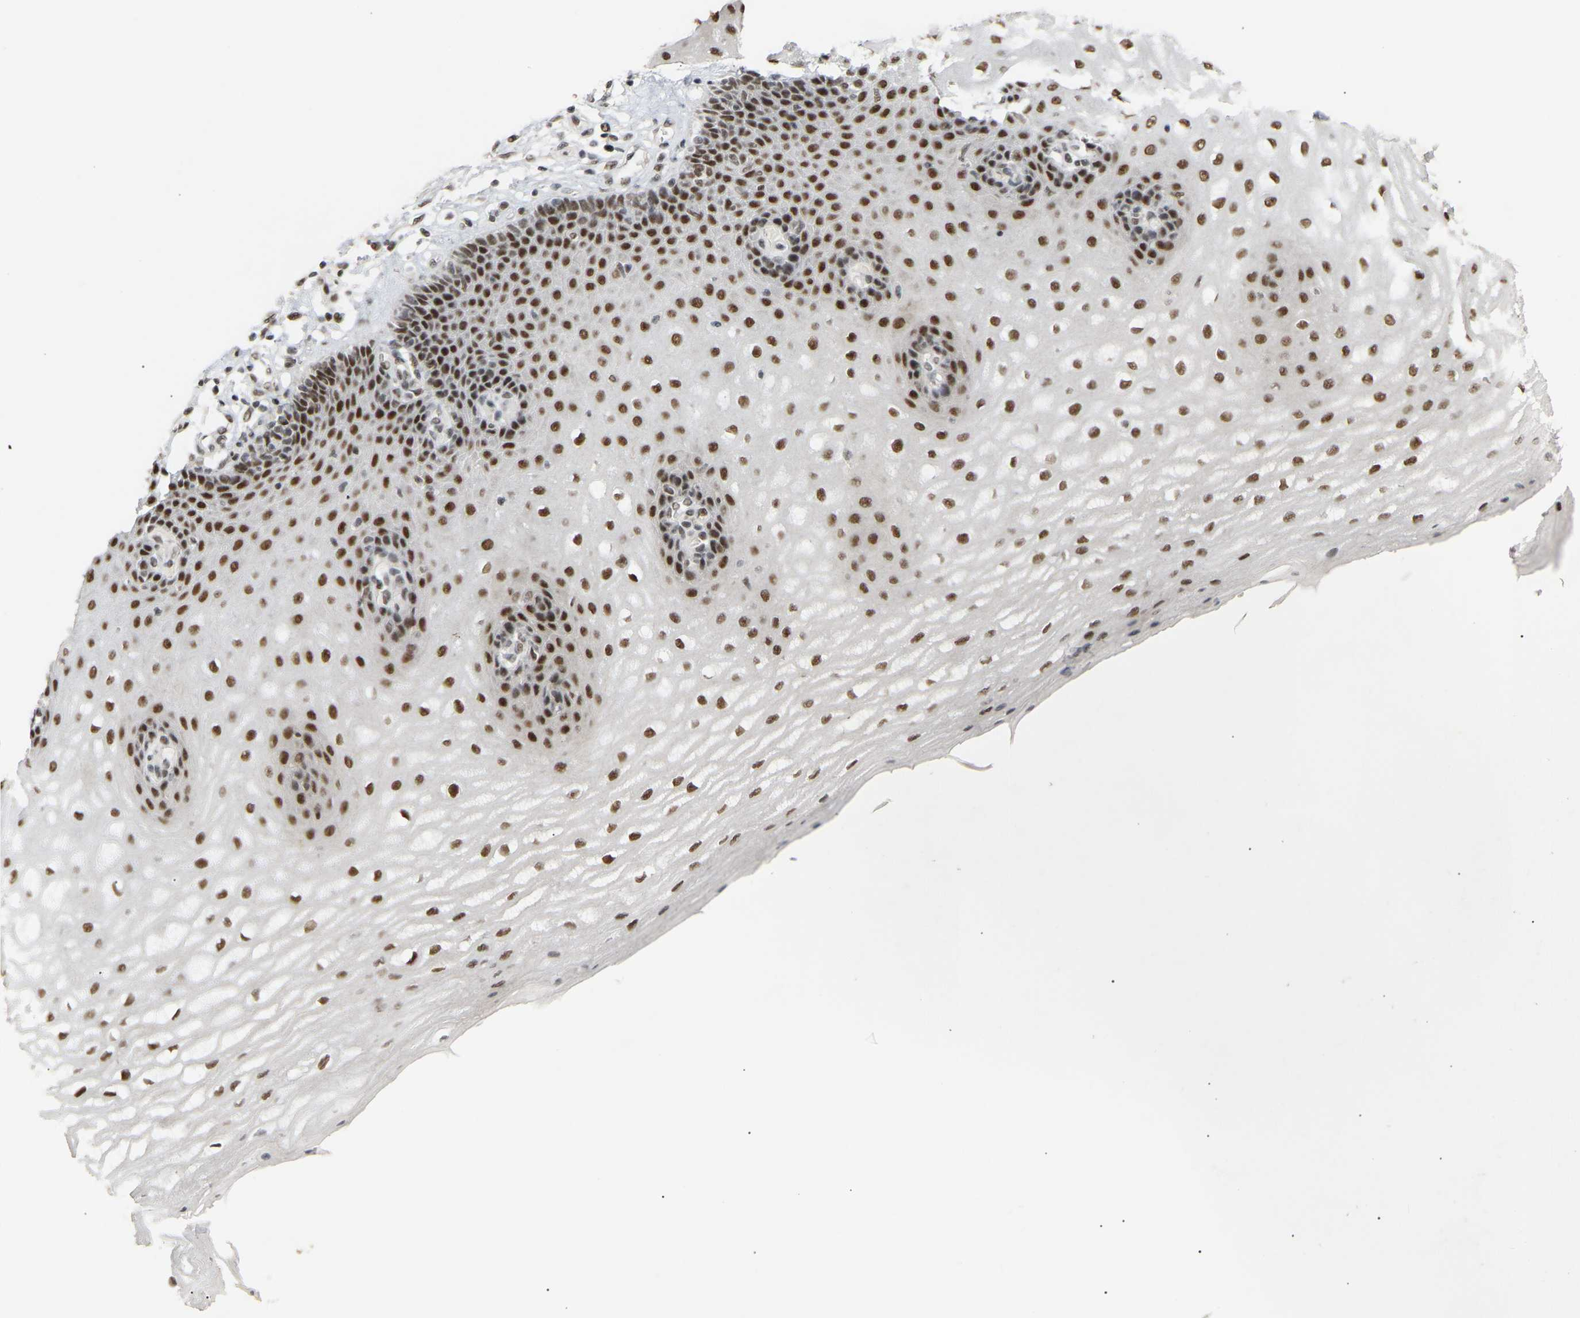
{"staining": {"intensity": "strong", "quantity": ">75%", "location": "nuclear"}, "tissue": "esophagus", "cell_type": "Squamous epithelial cells", "image_type": "normal", "snomed": [{"axis": "morphology", "description": "Normal tissue, NOS"}, {"axis": "topography", "description": "Esophagus"}], "caption": "IHC staining of unremarkable esophagus, which shows high levels of strong nuclear staining in approximately >75% of squamous epithelial cells indicating strong nuclear protein staining. The staining was performed using DAB (brown) for protein detection and nuclei were counterstained in hematoxylin (blue).", "gene": "NELFB", "patient": {"sex": "male", "age": 54}}